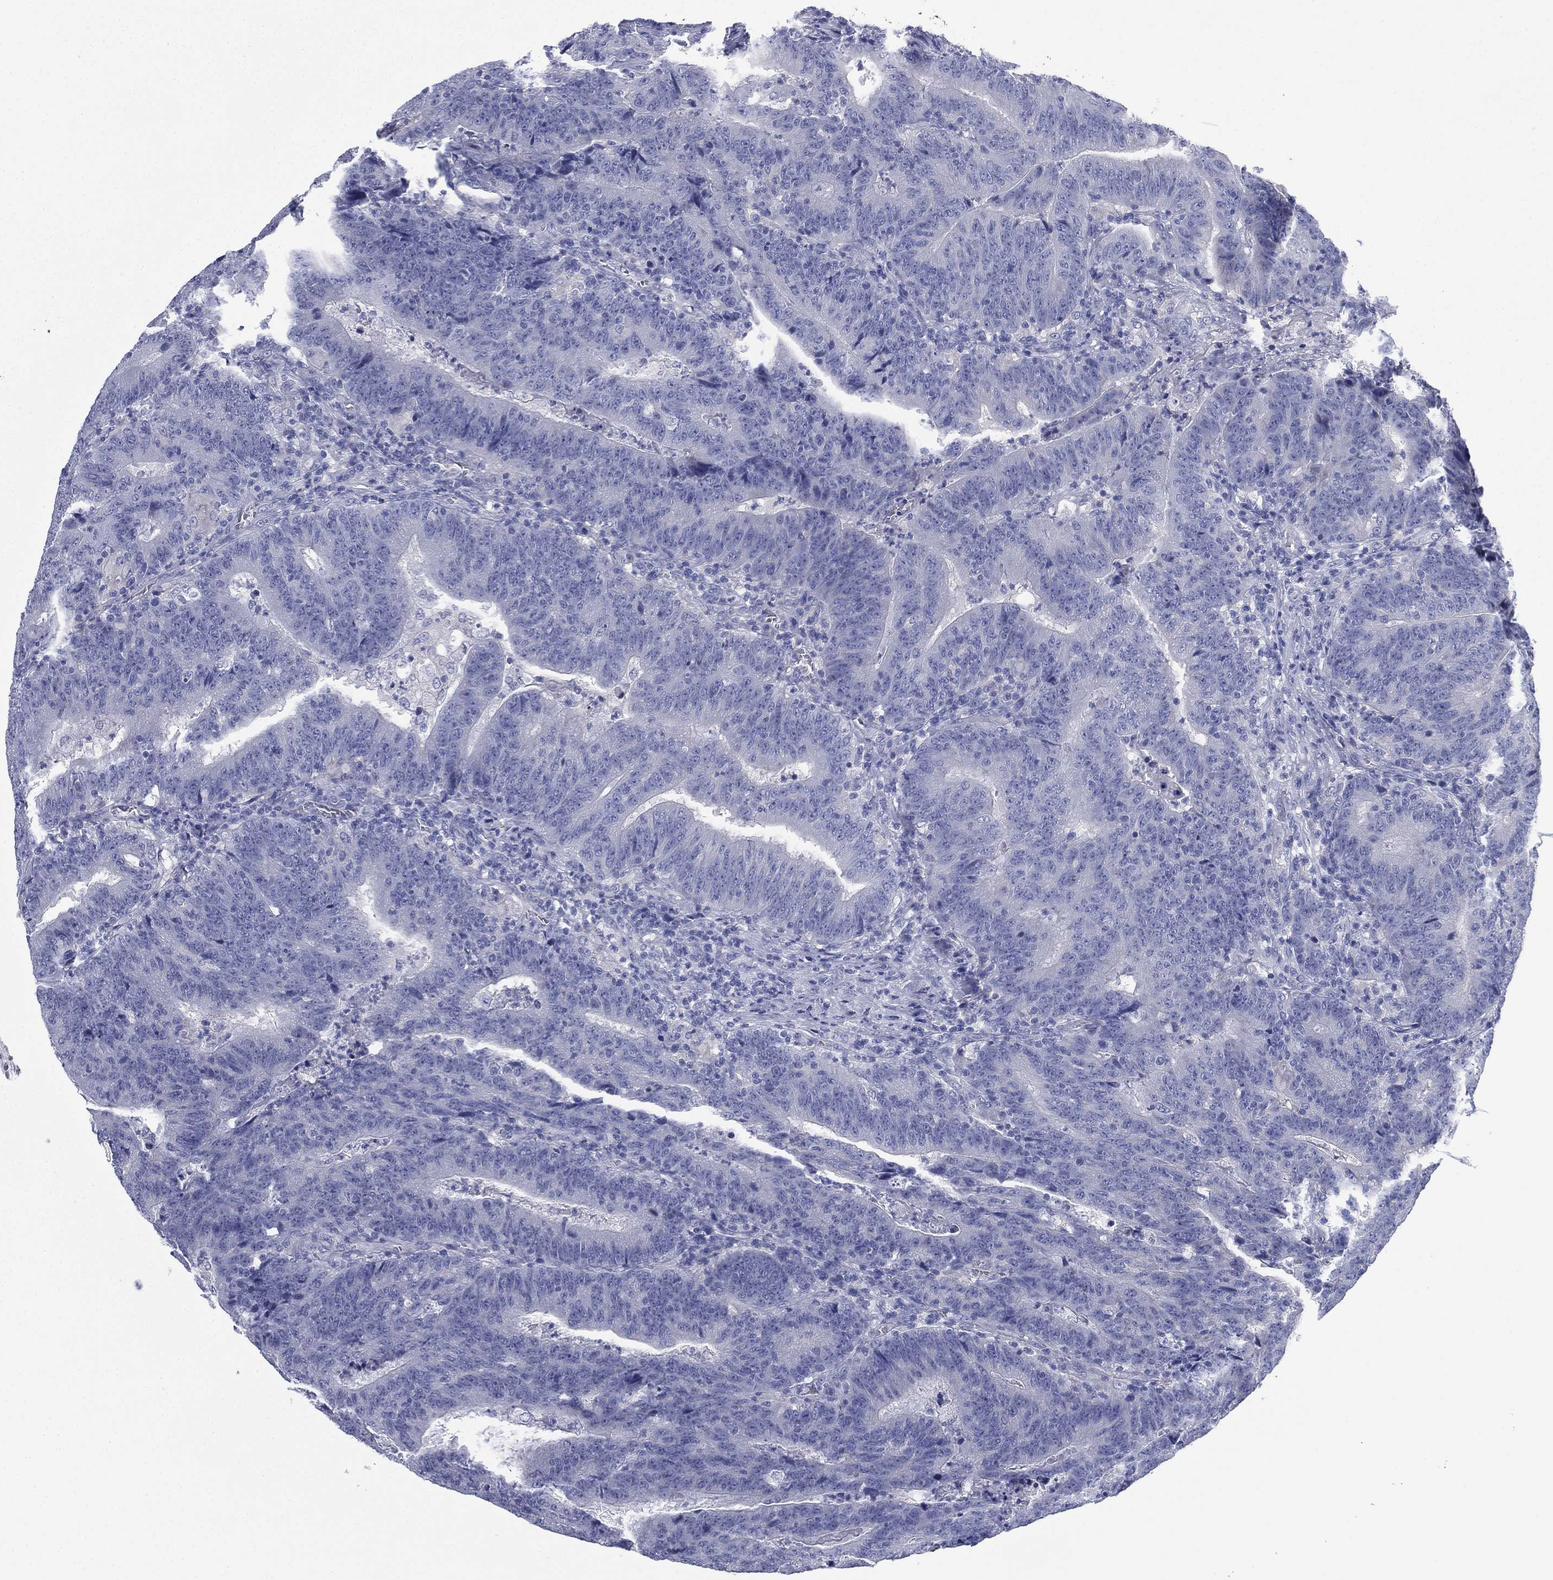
{"staining": {"intensity": "negative", "quantity": "none", "location": "none"}, "tissue": "colorectal cancer", "cell_type": "Tumor cells", "image_type": "cancer", "snomed": [{"axis": "morphology", "description": "Adenocarcinoma, NOS"}, {"axis": "topography", "description": "Colon"}], "caption": "Tumor cells show no significant staining in colorectal cancer (adenocarcinoma).", "gene": "FCER2", "patient": {"sex": "female", "age": 75}}